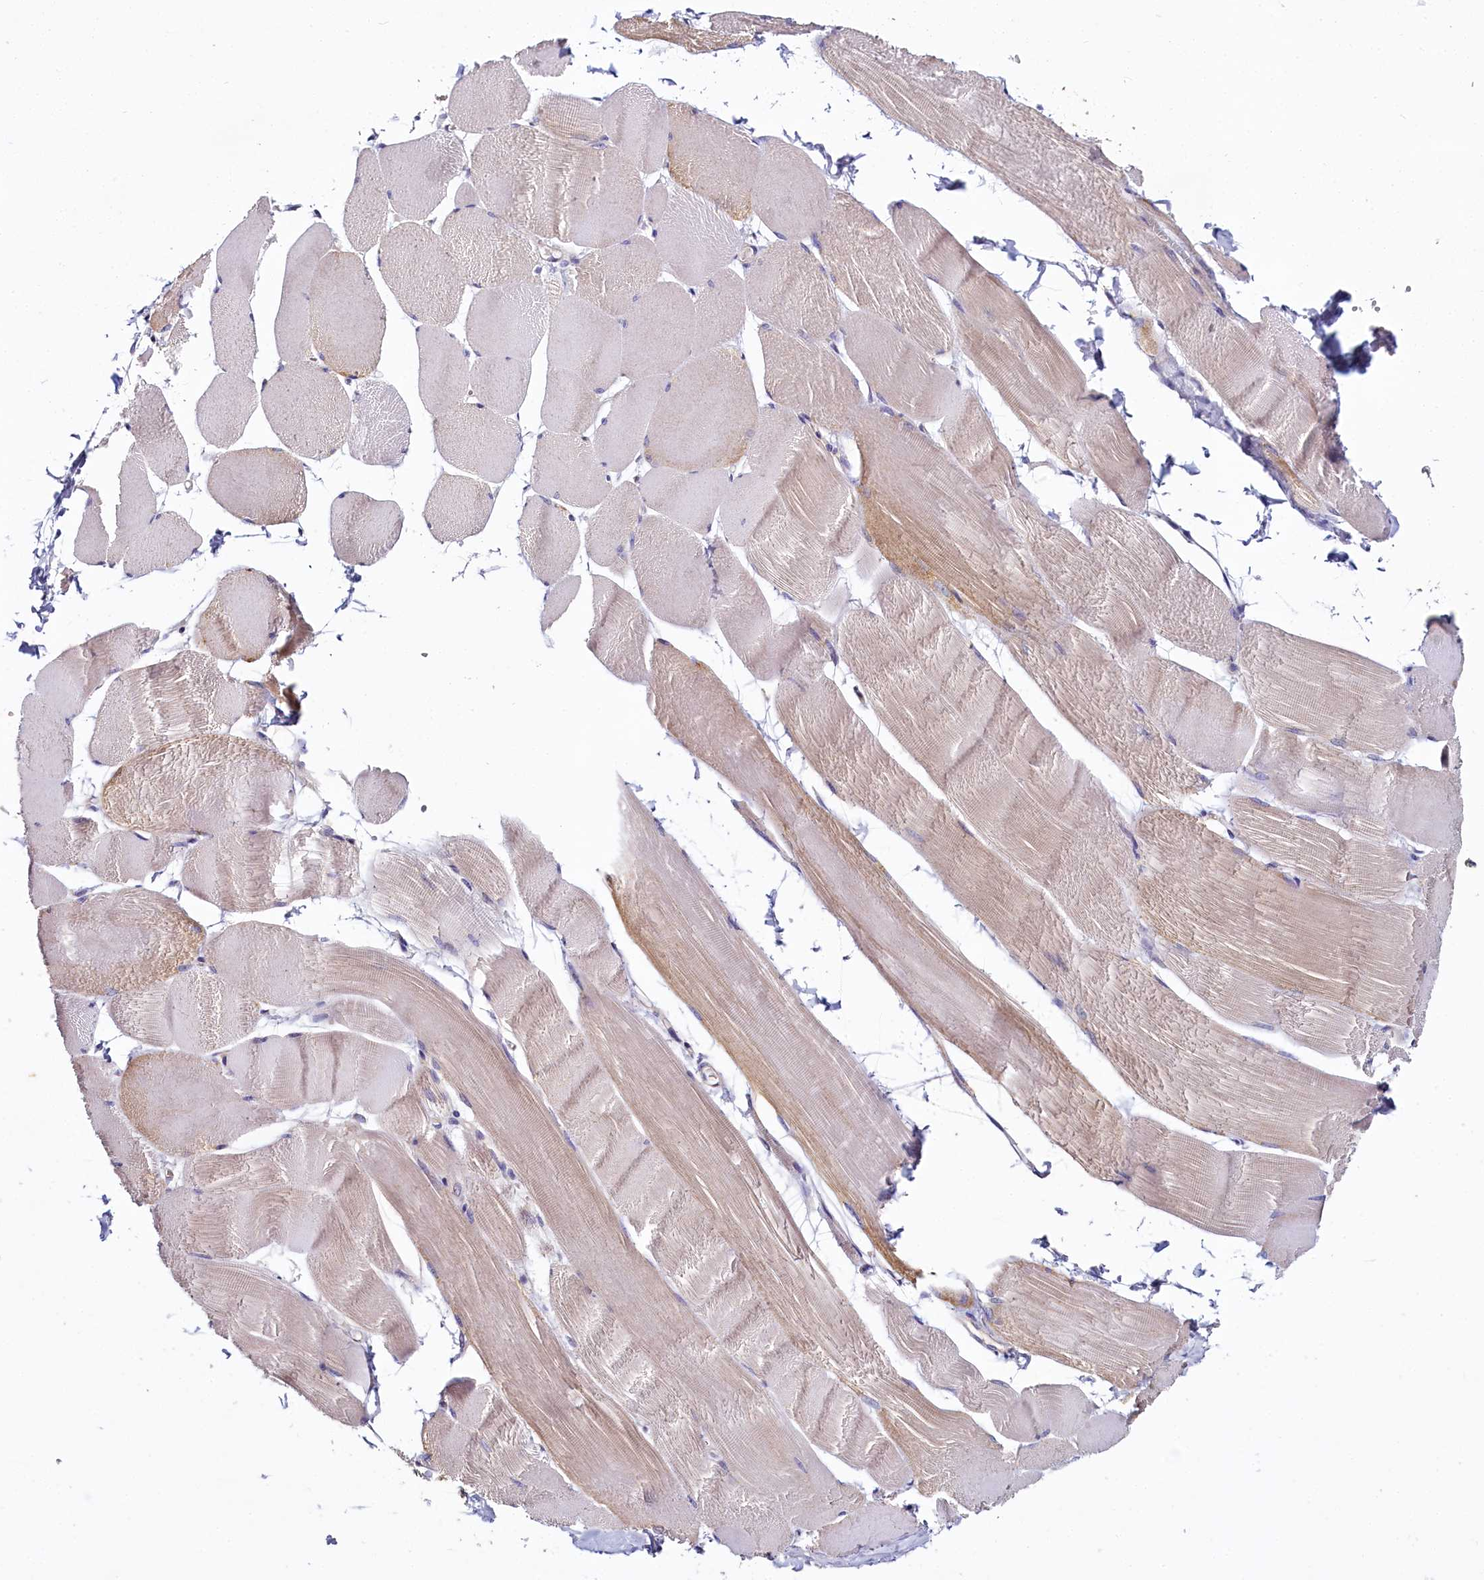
{"staining": {"intensity": "weak", "quantity": "25%-75%", "location": "cytoplasmic/membranous"}, "tissue": "skeletal muscle", "cell_type": "Myocytes", "image_type": "normal", "snomed": [{"axis": "morphology", "description": "Normal tissue, NOS"}, {"axis": "morphology", "description": "Basal cell carcinoma"}, {"axis": "topography", "description": "Skeletal muscle"}], "caption": "Protein expression analysis of benign human skeletal muscle reveals weak cytoplasmic/membranous expression in about 25%-75% of myocytes. Immunohistochemistry stains the protein of interest in brown and the nuclei are stained blue.", "gene": "CEP295", "patient": {"sex": "female", "age": 64}}